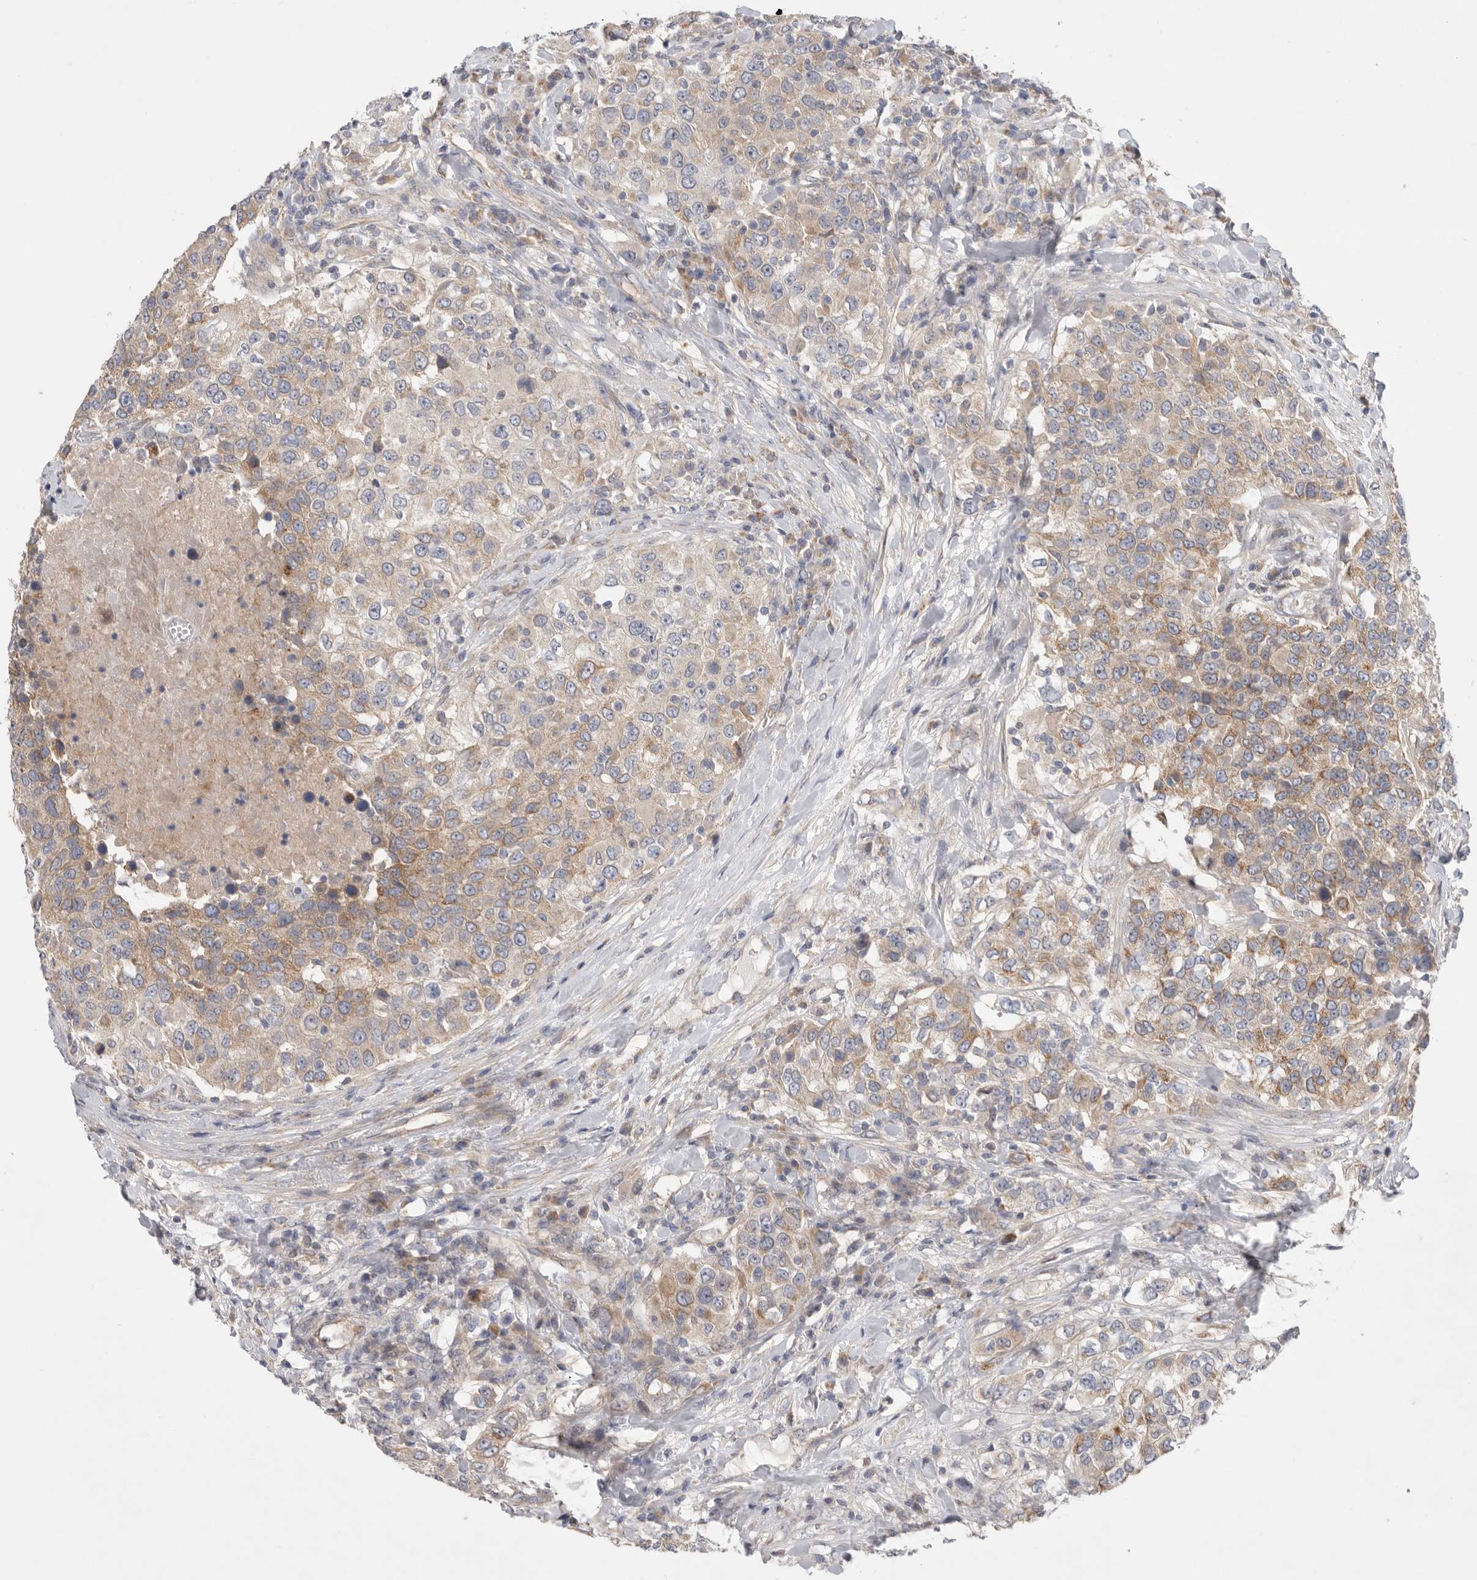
{"staining": {"intensity": "moderate", "quantity": ">75%", "location": "cytoplasmic/membranous"}, "tissue": "urothelial cancer", "cell_type": "Tumor cells", "image_type": "cancer", "snomed": [{"axis": "morphology", "description": "Urothelial carcinoma, High grade"}, {"axis": "topography", "description": "Urinary bladder"}], "caption": "A brown stain labels moderate cytoplasmic/membranous expression of a protein in human high-grade urothelial carcinoma tumor cells.", "gene": "MTFR1L", "patient": {"sex": "female", "age": 80}}